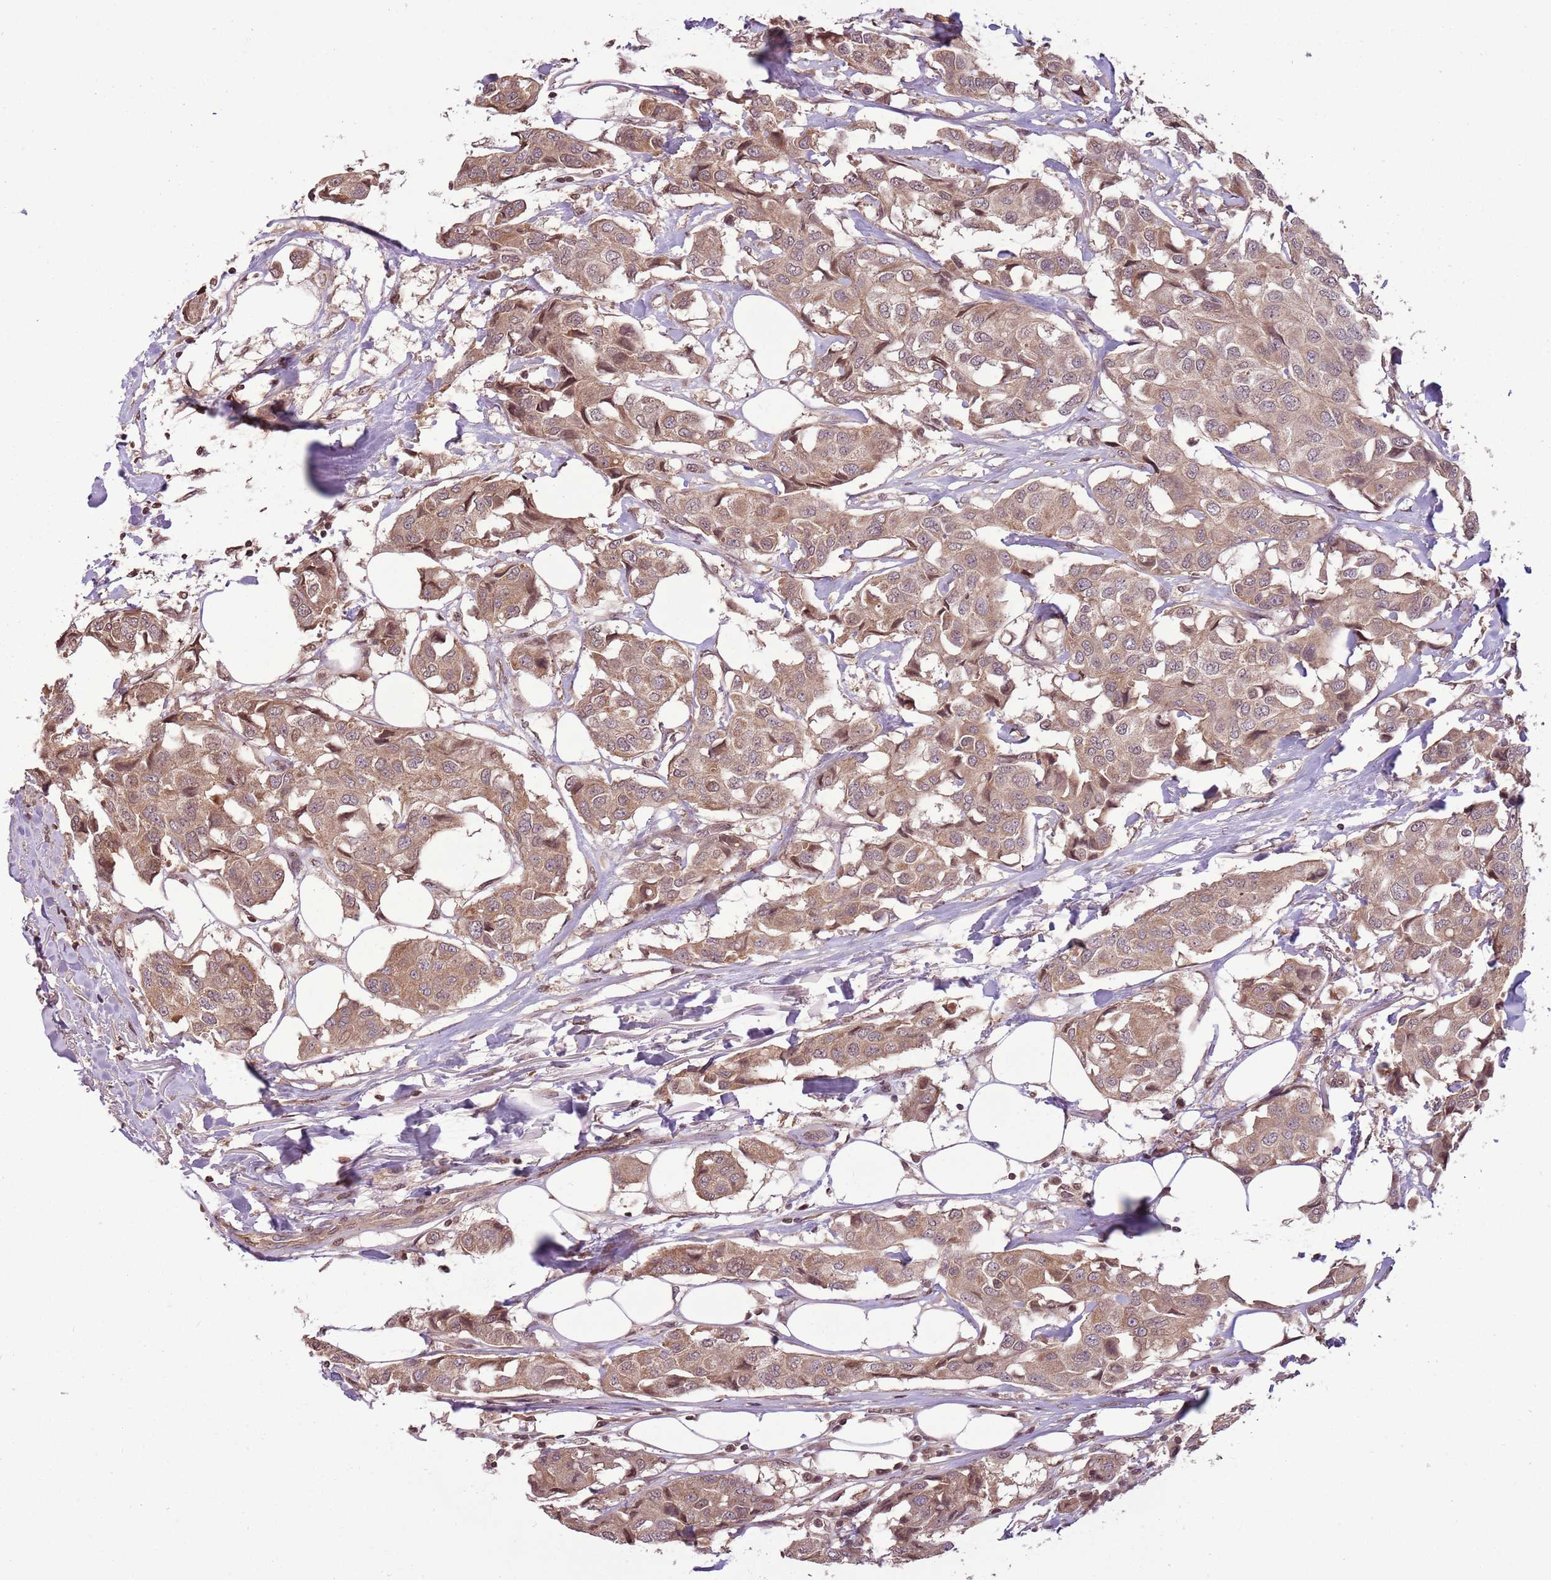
{"staining": {"intensity": "moderate", "quantity": ">75%", "location": "cytoplasmic/membranous"}, "tissue": "breast cancer", "cell_type": "Tumor cells", "image_type": "cancer", "snomed": [{"axis": "morphology", "description": "Duct carcinoma"}, {"axis": "topography", "description": "Breast"}], "caption": "Immunohistochemistry histopathology image of human infiltrating ductal carcinoma (breast) stained for a protein (brown), which reveals medium levels of moderate cytoplasmic/membranous positivity in approximately >75% of tumor cells.", "gene": "CAPN9", "patient": {"sex": "female", "age": 80}}